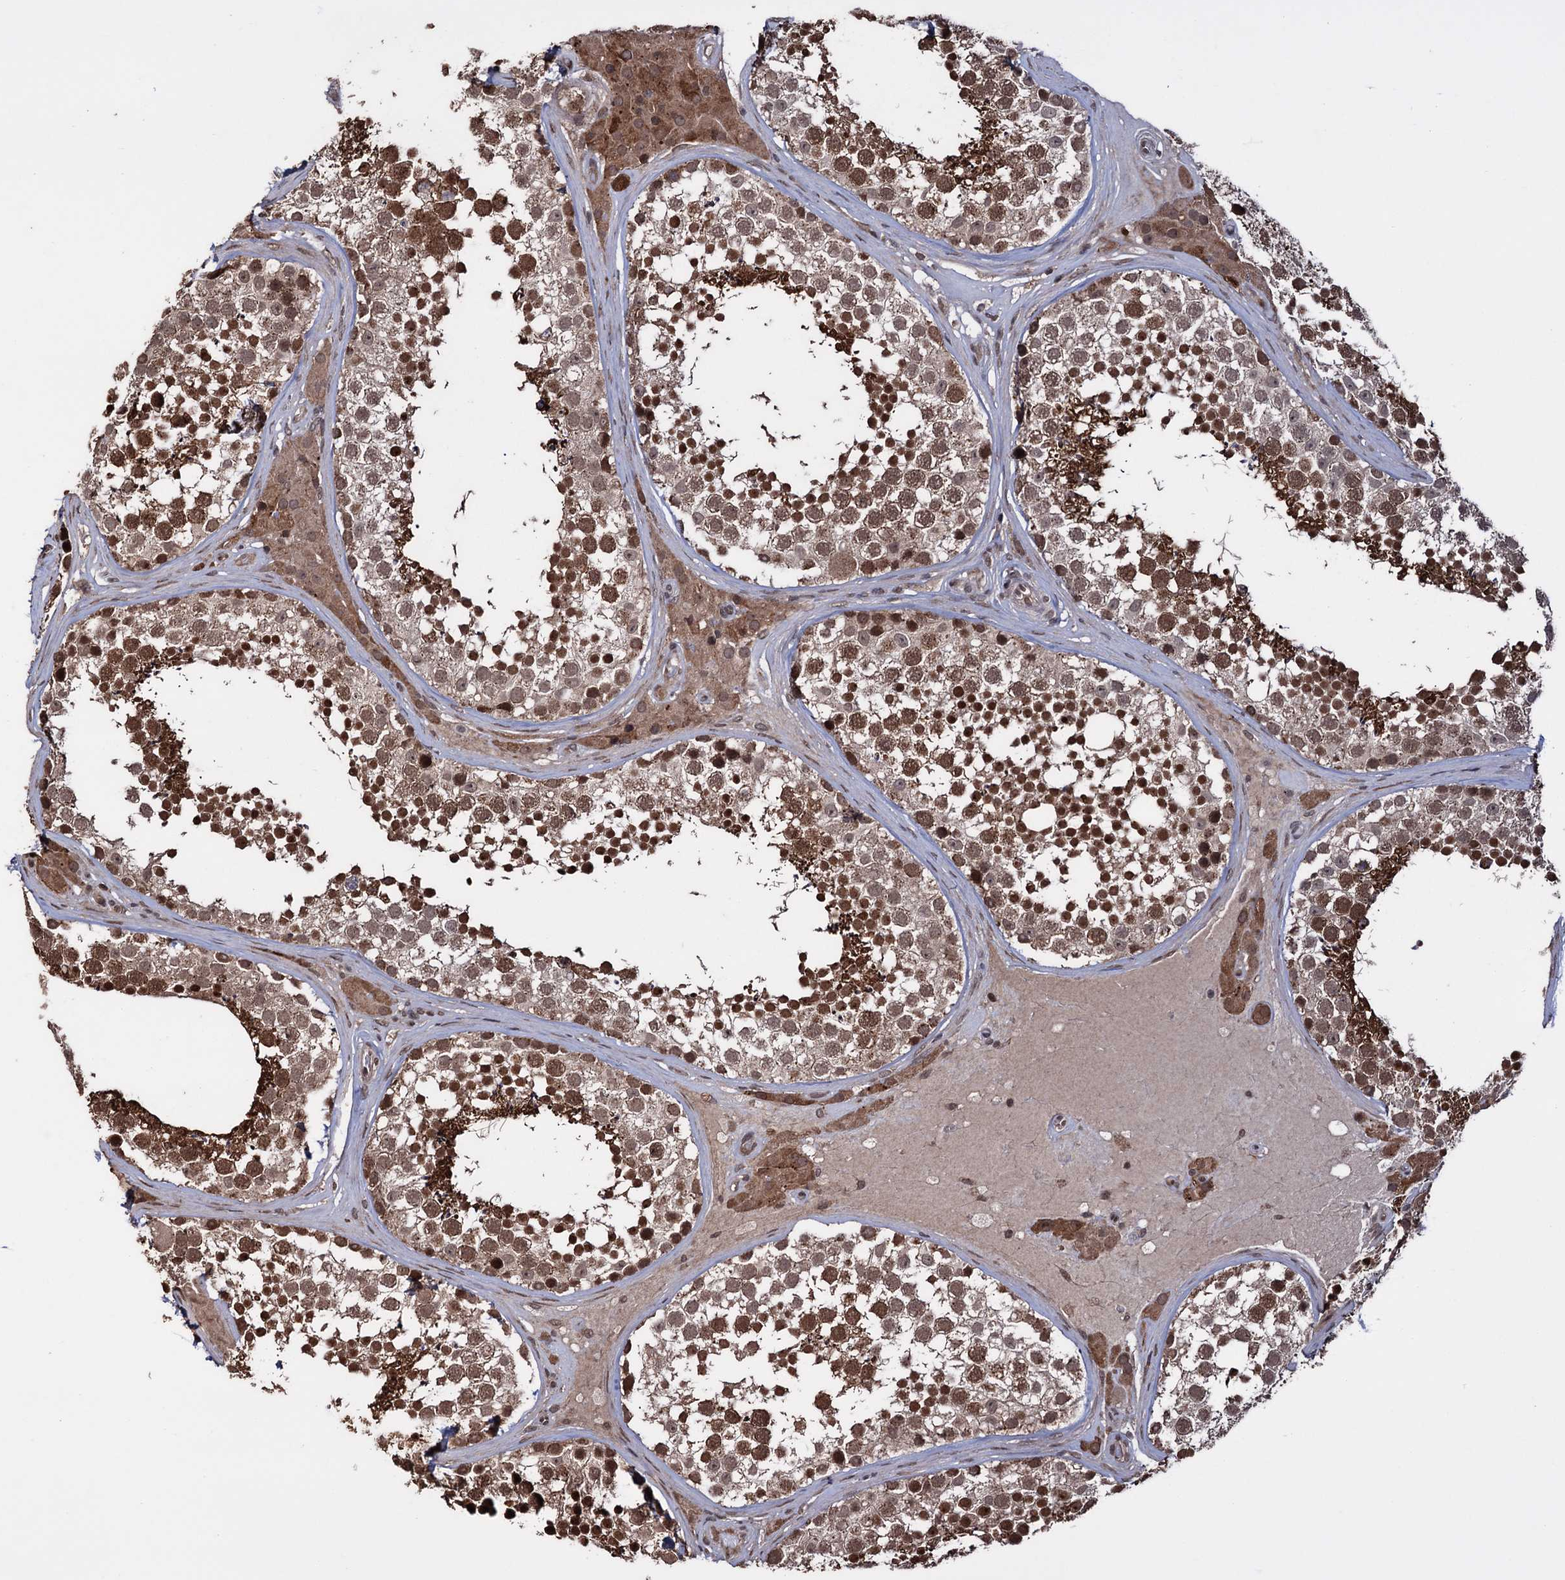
{"staining": {"intensity": "strong", "quantity": ">75%", "location": "cytoplasmic/membranous,nuclear"}, "tissue": "testis", "cell_type": "Cells in seminiferous ducts", "image_type": "normal", "snomed": [{"axis": "morphology", "description": "Normal tissue, NOS"}, {"axis": "topography", "description": "Testis"}], "caption": "Protein expression by immunohistochemistry reveals strong cytoplasmic/membranous,nuclear expression in approximately >75% of cells in seminiferous ducts in benign testis.", "gene": "KLF5", "patient": {"sex": "male", "age": 46}}